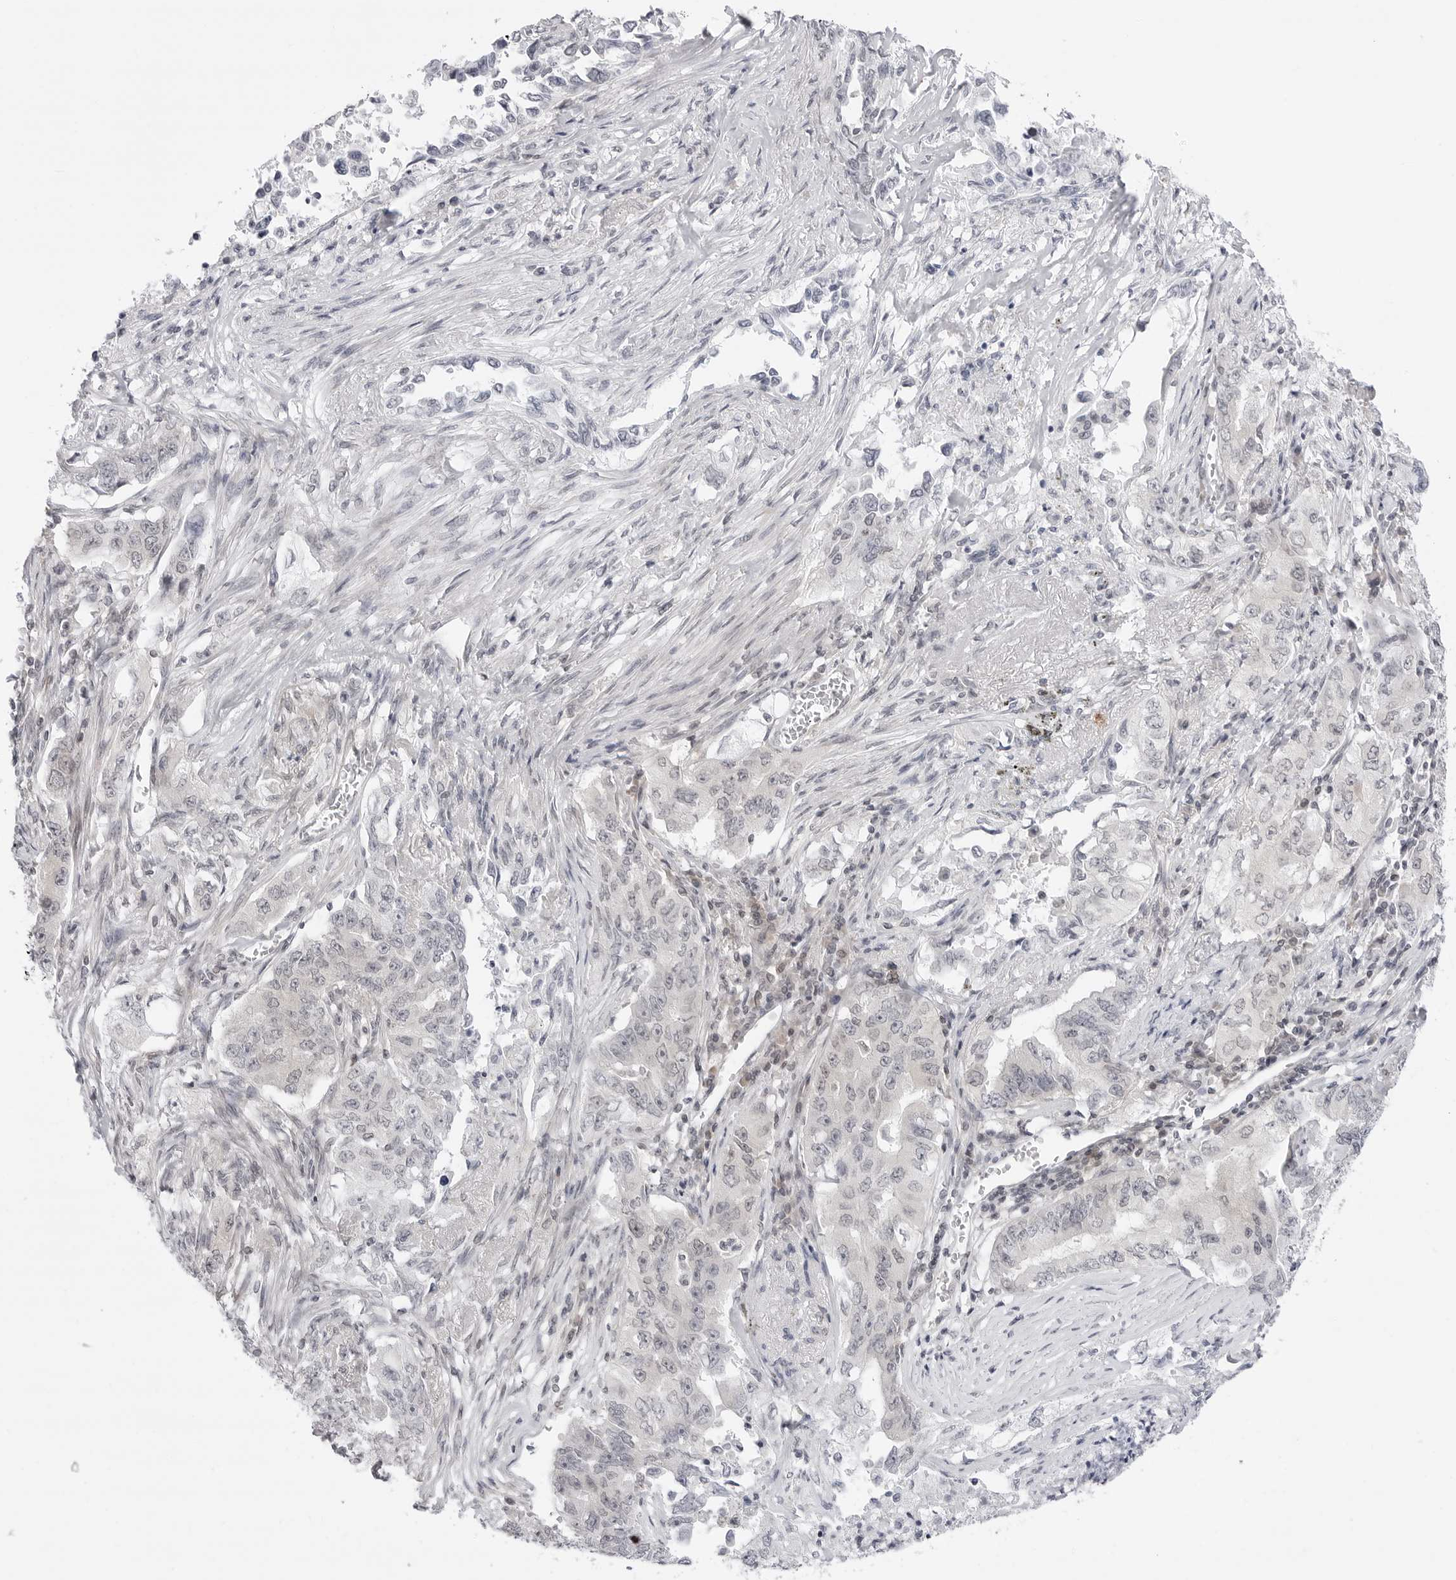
{"staining": {"intensity": "negative", "quantity": "none", "location": "none"}, "tissue": "lung cancer", "cell_type": "Tumor cells", "image_type": "cancer", "snomed": [{"axis": "morphology", "description": "Adenocarcinoma, NOS"}, {"axis": "topography", "description": "Lung"}], "caption": "Lung cancer (adenocarcinoma) stained for a protein using IHC displays no expression tumor cells.", "gene": "PPP2R5C", "patient": {"sex": "female", "age": 51}}